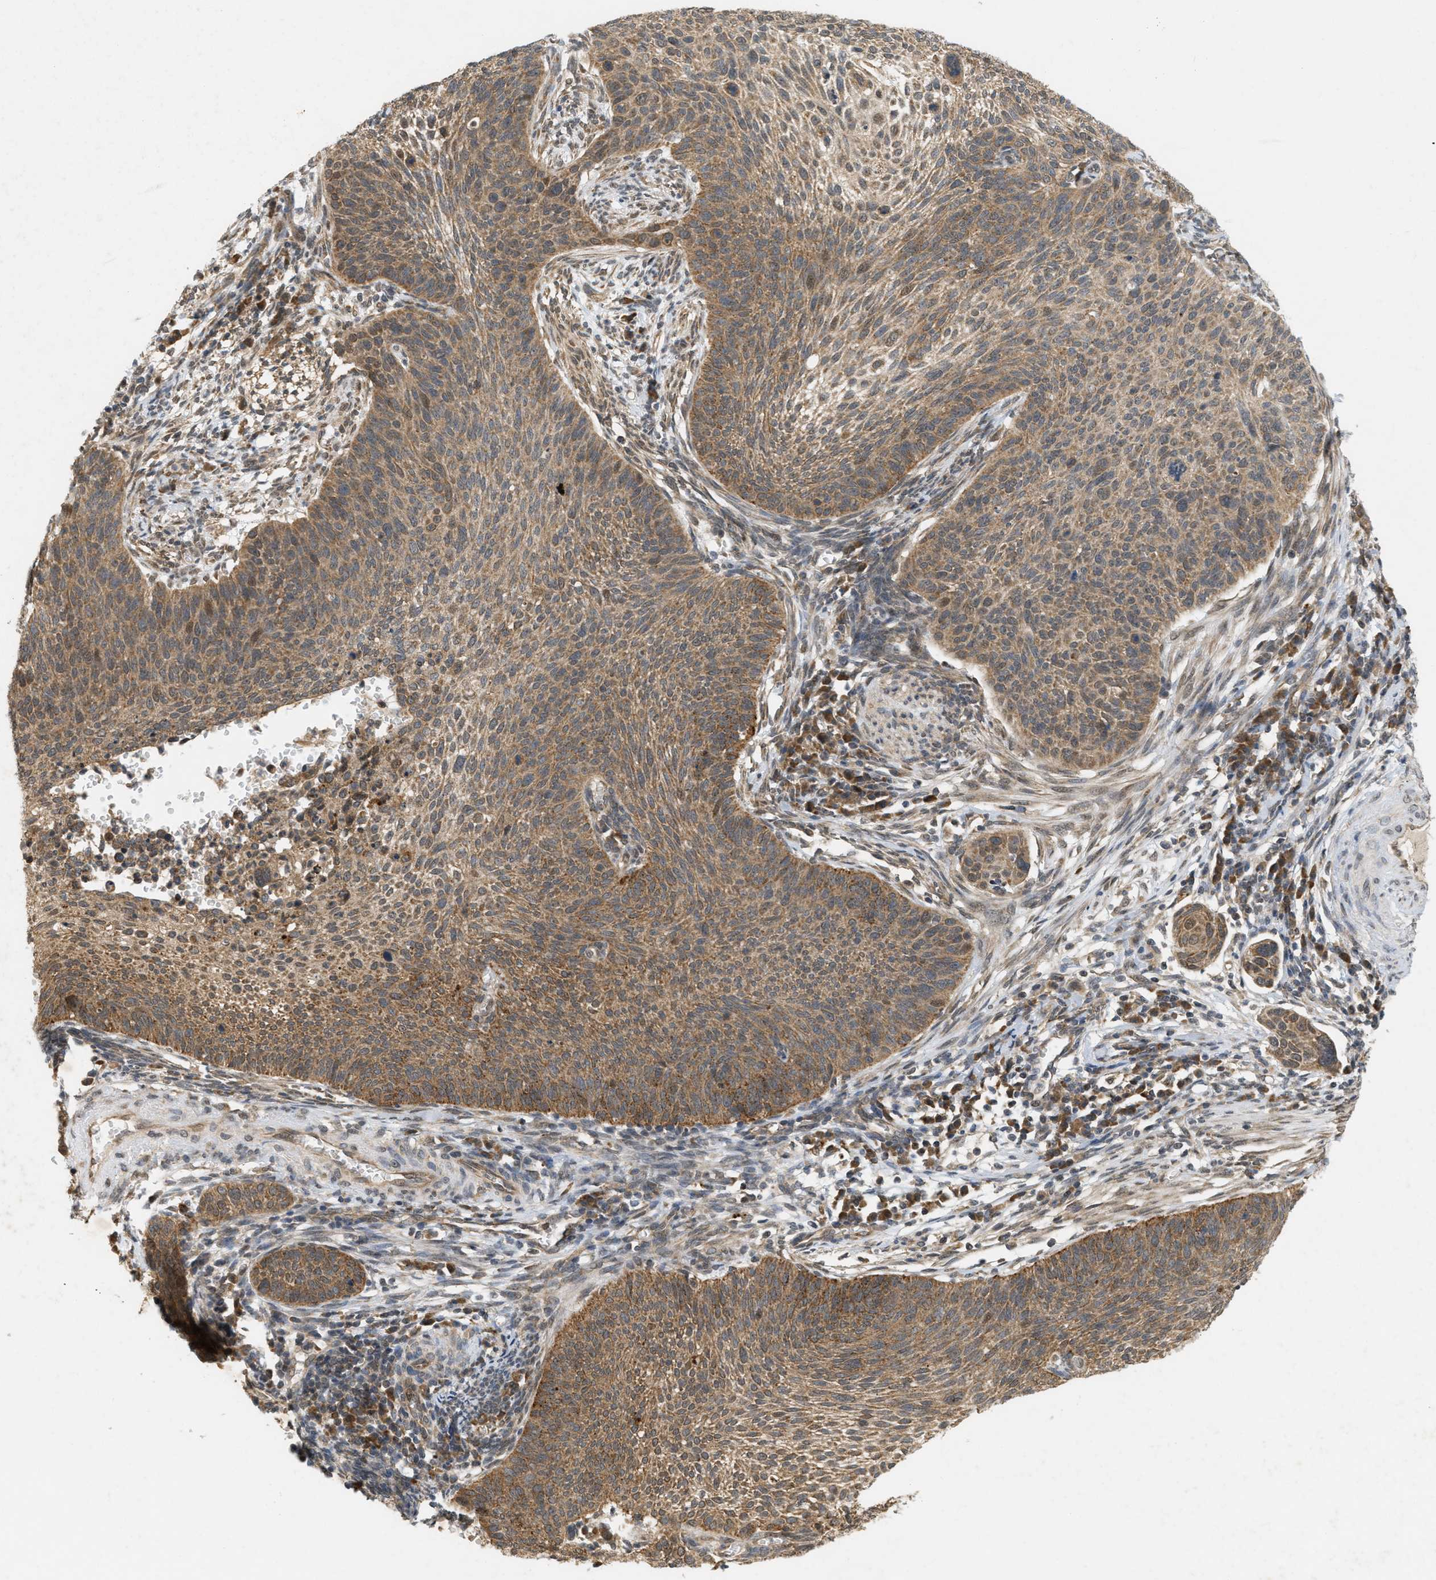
{"staining": {"intensity": "moderate", "quantity": ">75%", "location": "cytoplasmic/membranous,nuclear"}, "tissue": "cervical cancer", "cell_type": "Tumor cells", "image_type": "cancer", "snomed": [{"axis": "morphology", "description": "Squamous cell carcinoma, NOS"}, {"axis": "topography", "description": "Cervix"}], "caption": "An image of human squamous cell carcinoma (cervical) stained for a protein shows moderate cytoplasmic/membranous and nuclear brown staining in tumor cells.", "gene": "PRKD1", "patient": {"sex": "female", "age": 70}}